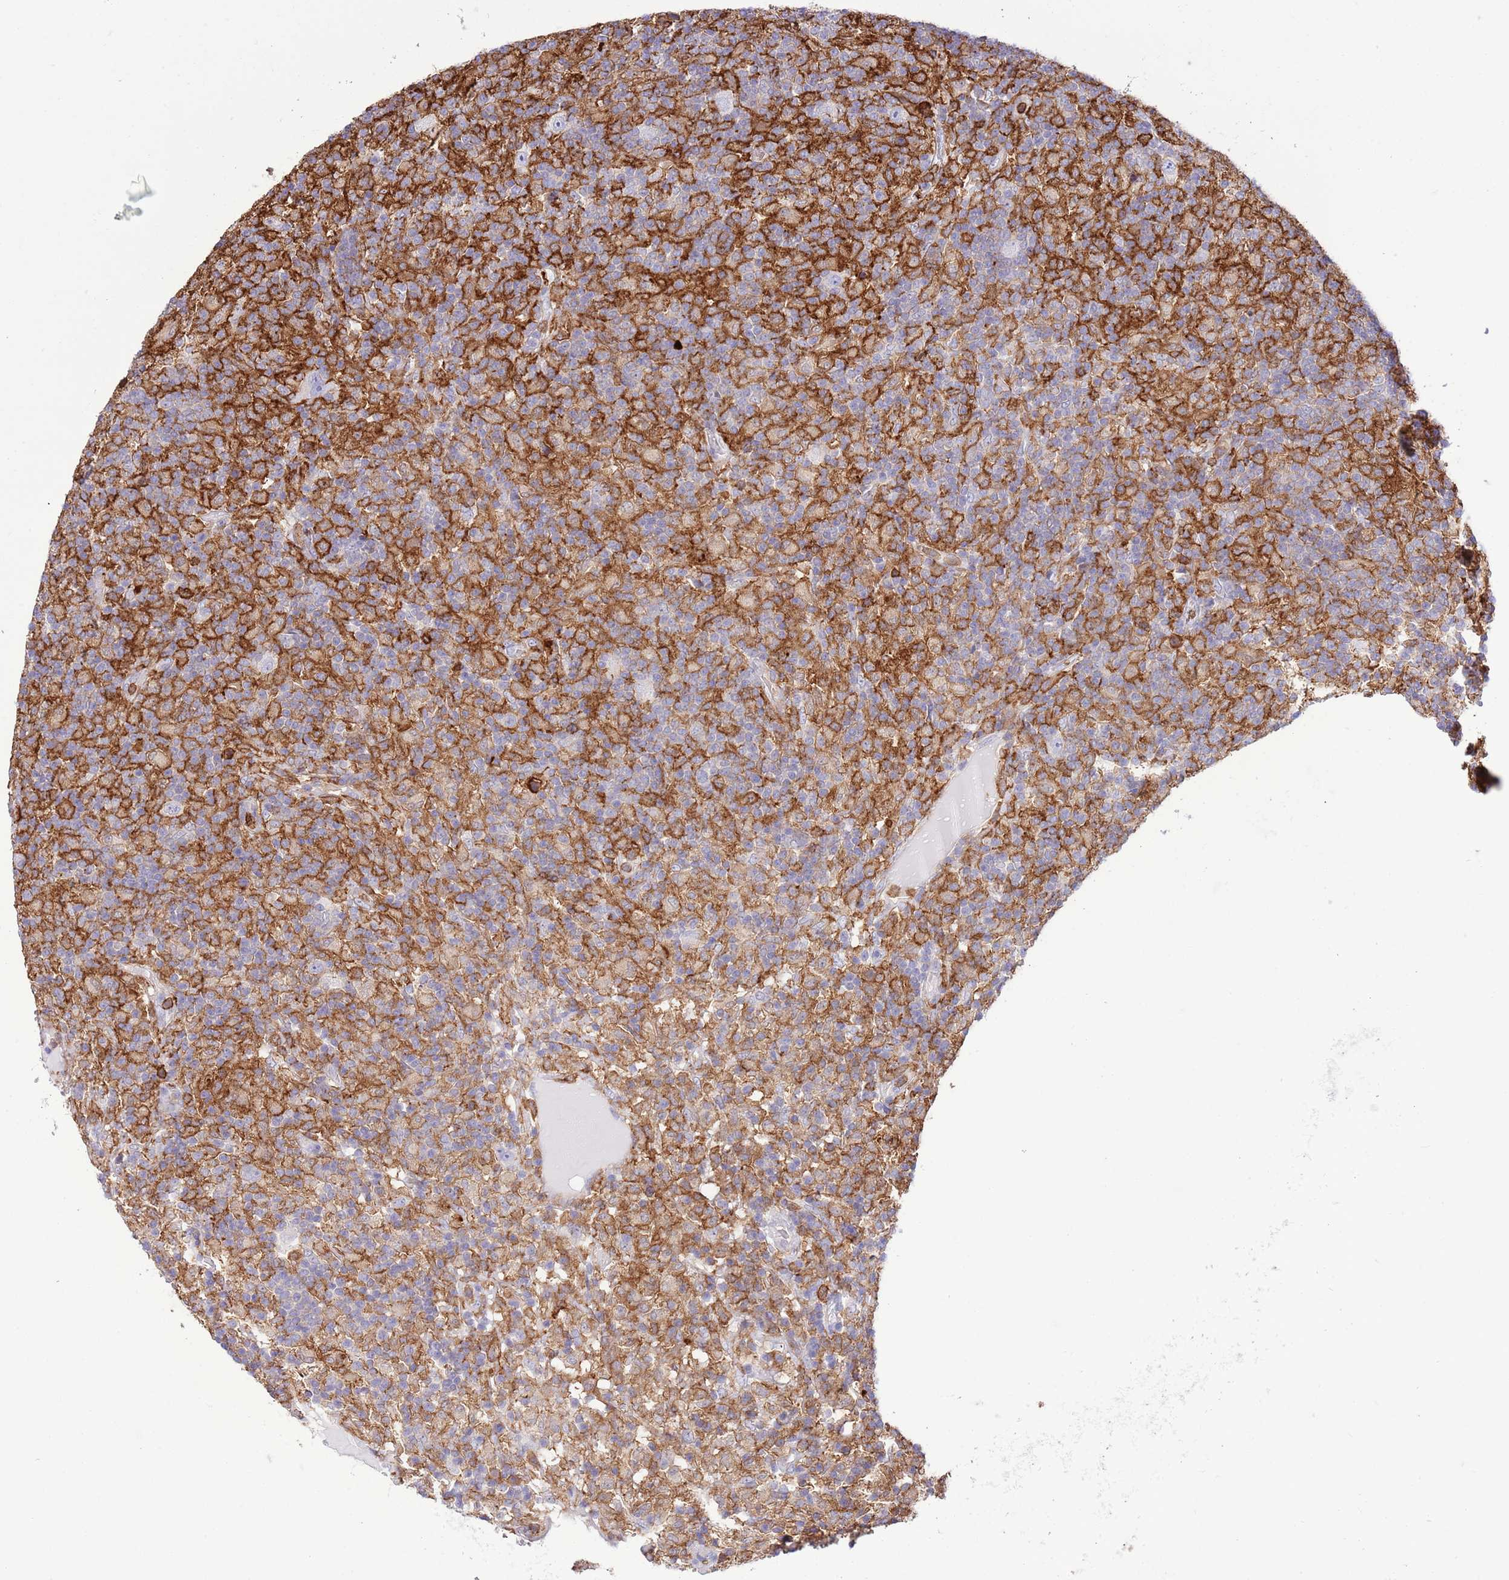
{"staining": {"intensity": "negative", "quantity": "none", "location": "none"}, "tissue": "lymphoma", "cell_type": "Tumor cells", "image_type": "cancer", "snomed": [{"axis": "morphology", "description": "Hodgkin's disease, NOS"}, {"axis": "topography", "description": "Lymph node"}], "caption": "Immunohistochemistry (IHC) of Hodgkin's disease demonstrates no expression in tumor cells.", "gene": "EFHD2", "patient": {"sex": "male", "age": 70}}